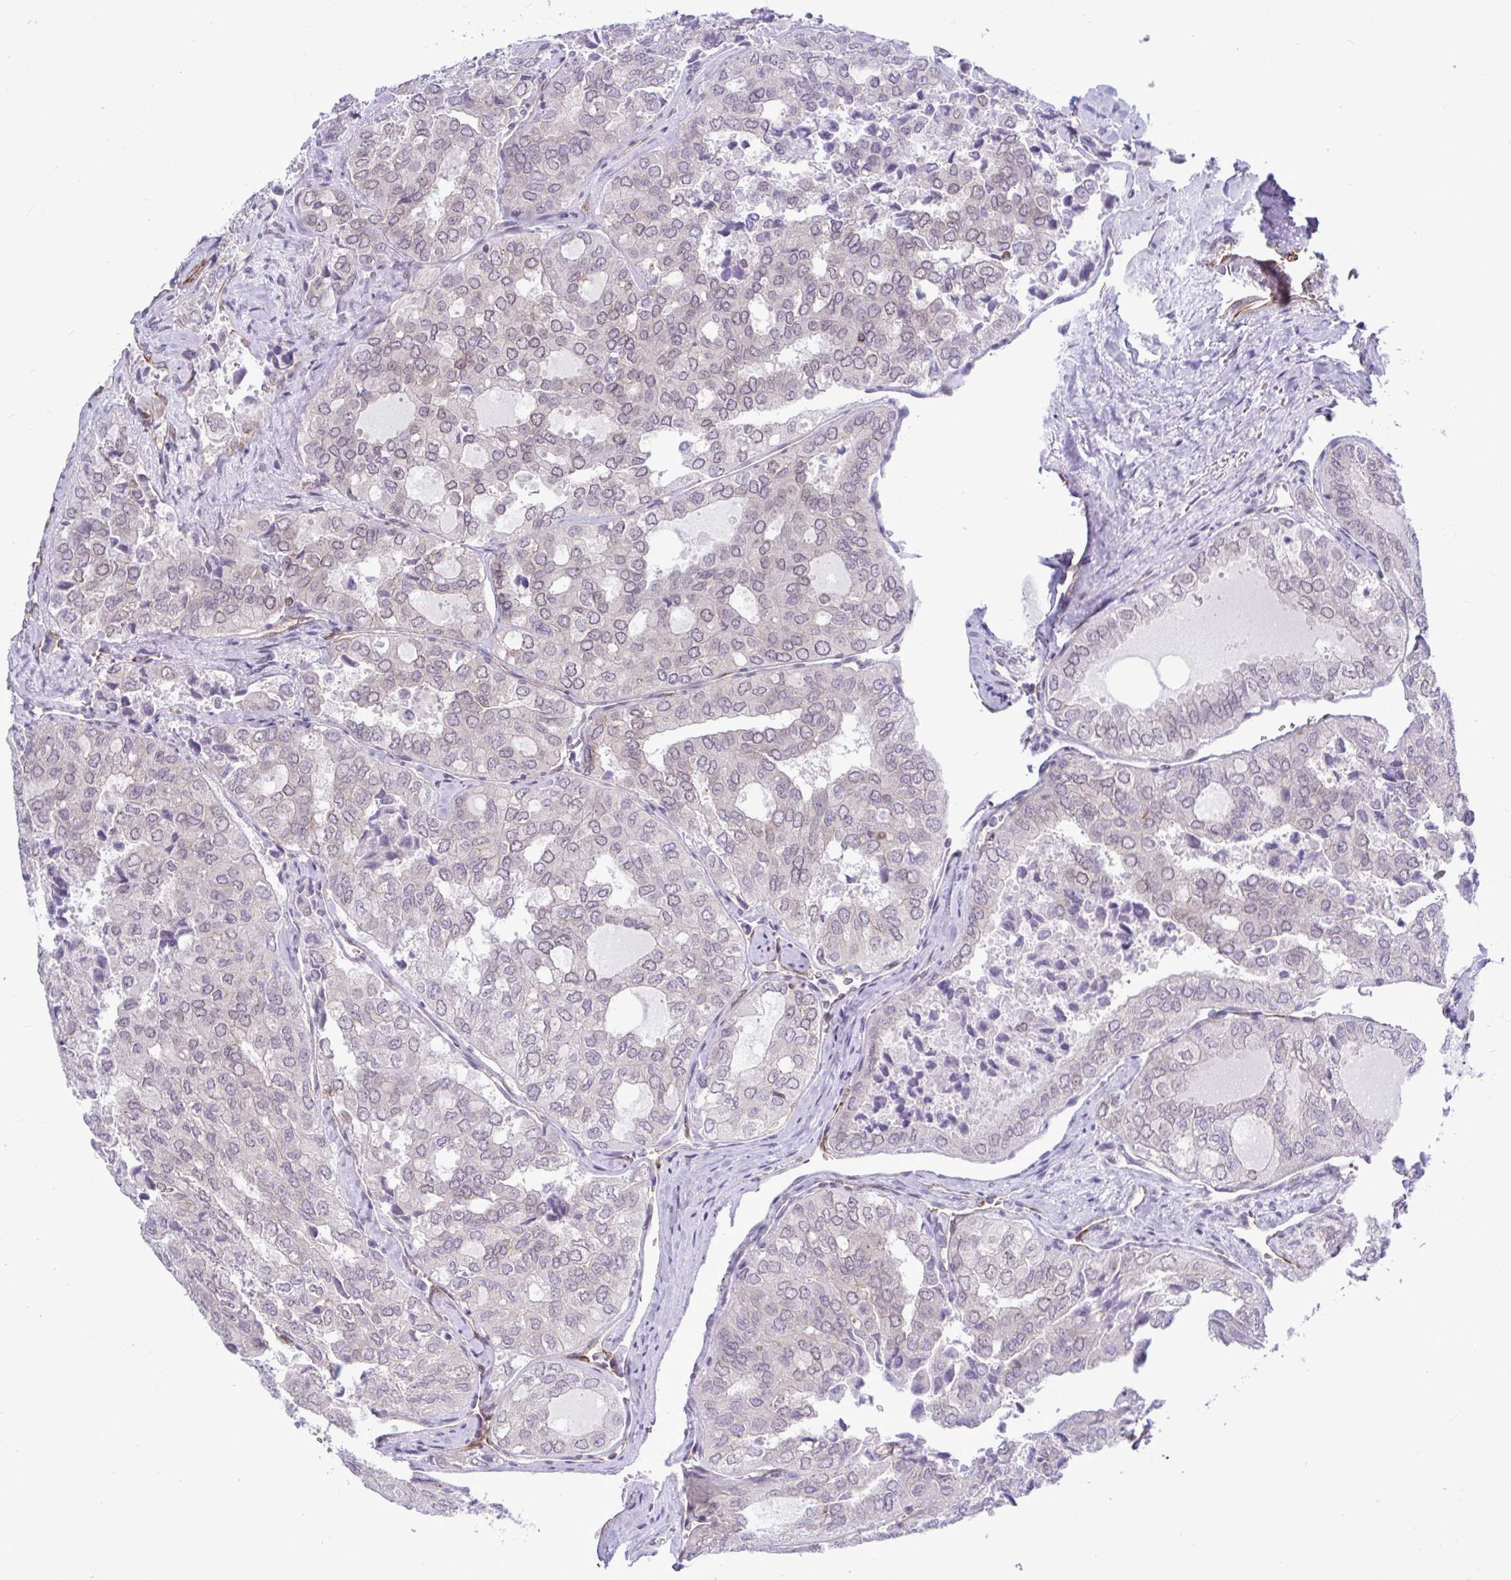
{"staining": {"intensity": "negative", "quantity": "none", "location": "none"}, "tissue": "thyroid cancer", "cell_type": "Tumor cells", "image_type": "cancer", "snomed": [{"axis": "morphology", "description": "Follicular adenoma carcinoma, NOS"}, {"axis": "topography", "description": "Thyroid gland"}], "caption": "Follicular adenoma carcinoma (thyroid) was stained to show a protein in brown. There is no significant positivity in tumor cells. (Stains: DAB immunohistochemistry (IHC) with hematoxylin counter stain, Microscopy: brightfield microscopy at high magnification).", "gene": "EML1", "patient": {"sex": "male", "age": 75}}